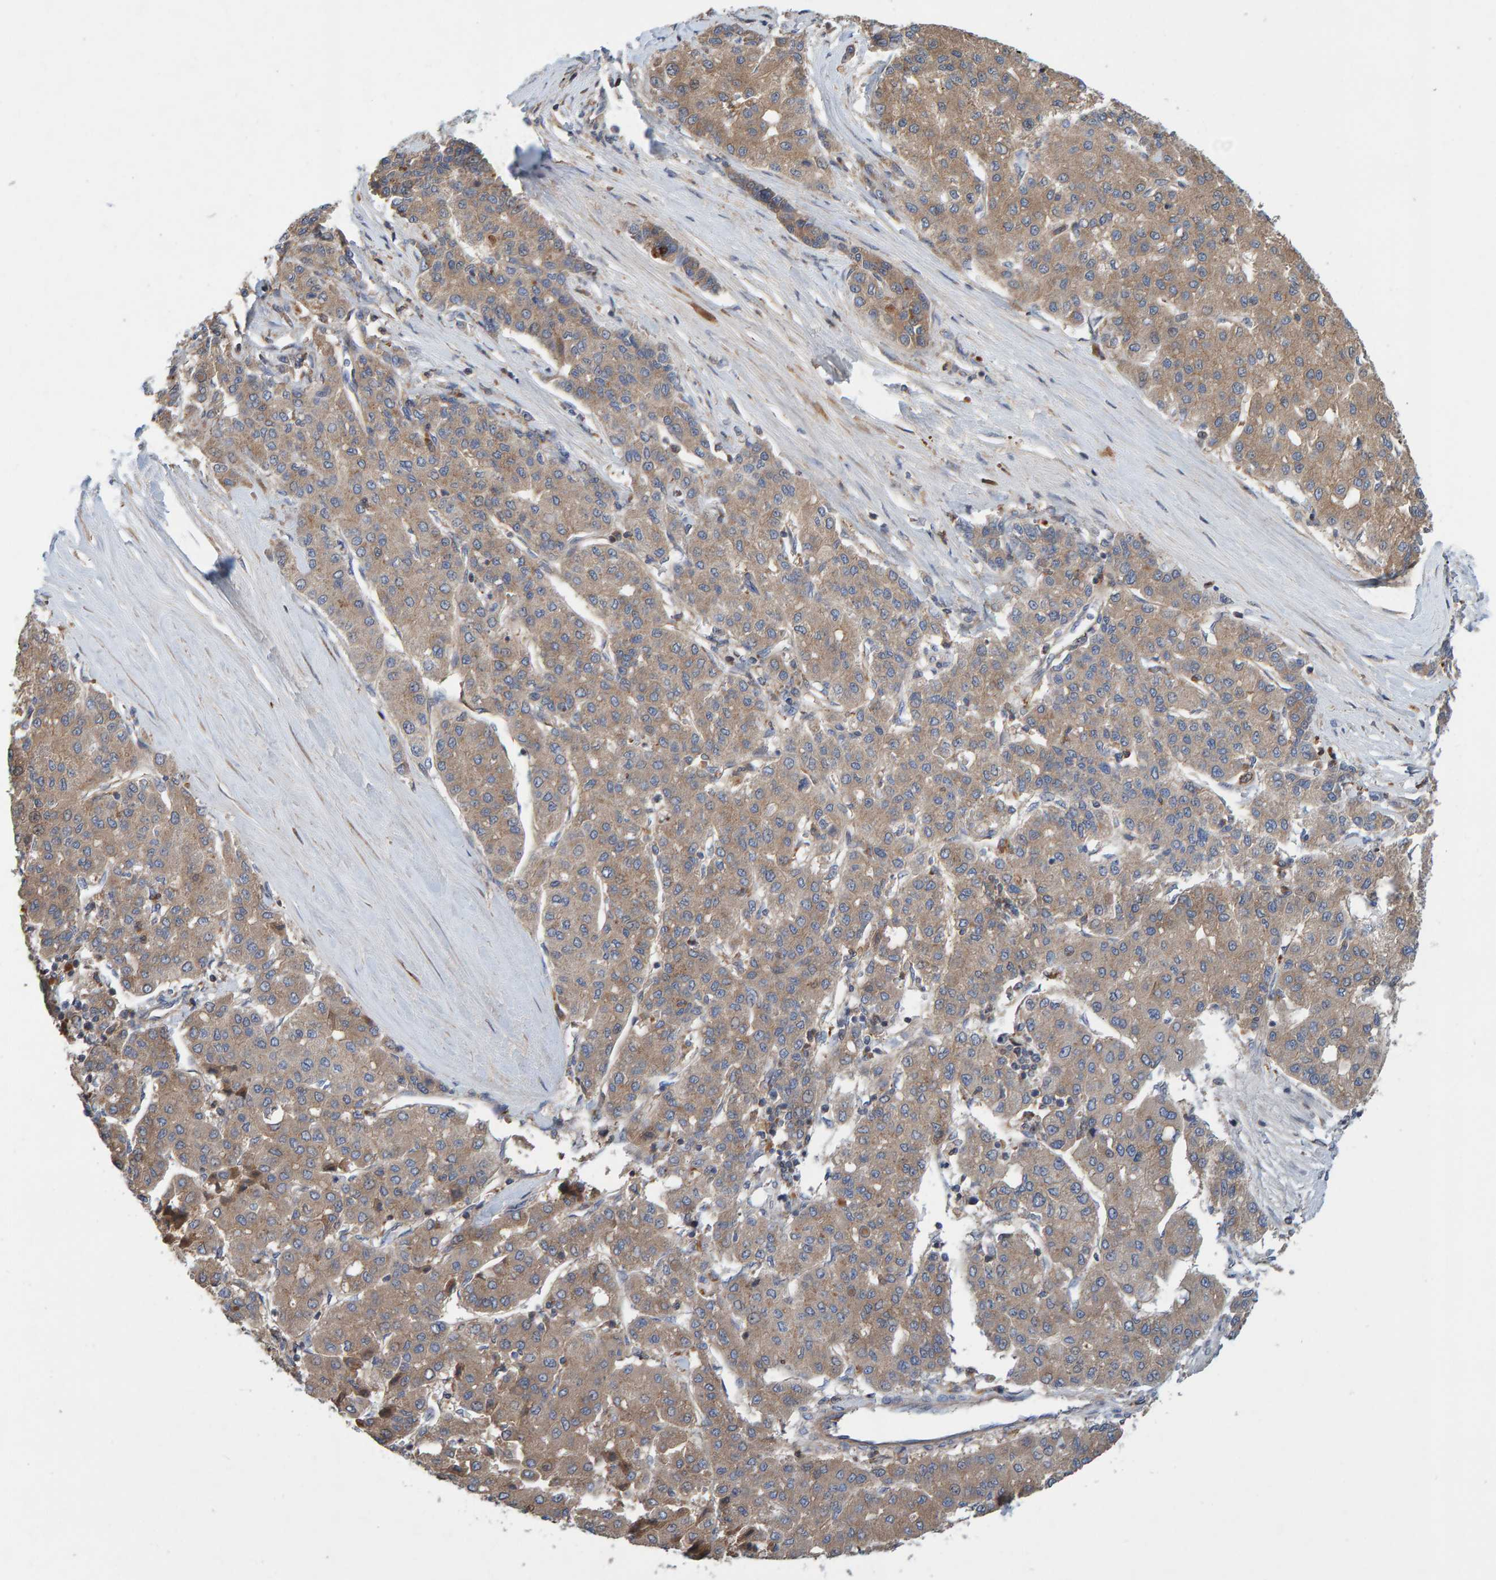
{"staining": {"intensity": "weak", "quantity": ">75%", "location": "cytoplasmic/membranous"}, "tissue": "liver cancer", "cell_type": "Tumor cells", "image_type": "cancer", "snomed": [{"axis": "morphology", "description": "Carcinoma, Hepatocellular, NOS"}, {"axis": "topography", "description": "Liver"}], "caption": "Immunohistochemical staining of liver cancer (hepatocellular carcinoma) displays weak cytoplasmic/membranous protein expression in approximately >75% of tumor cells. (Stains: DAB (3,3'-diaminobenzidine) in brown, nuclei in blue, Microscopy: brightfield microscopy at high magnification).", "gene": "KIAA0753", "patient": {"sex": "male", "age": 65}}